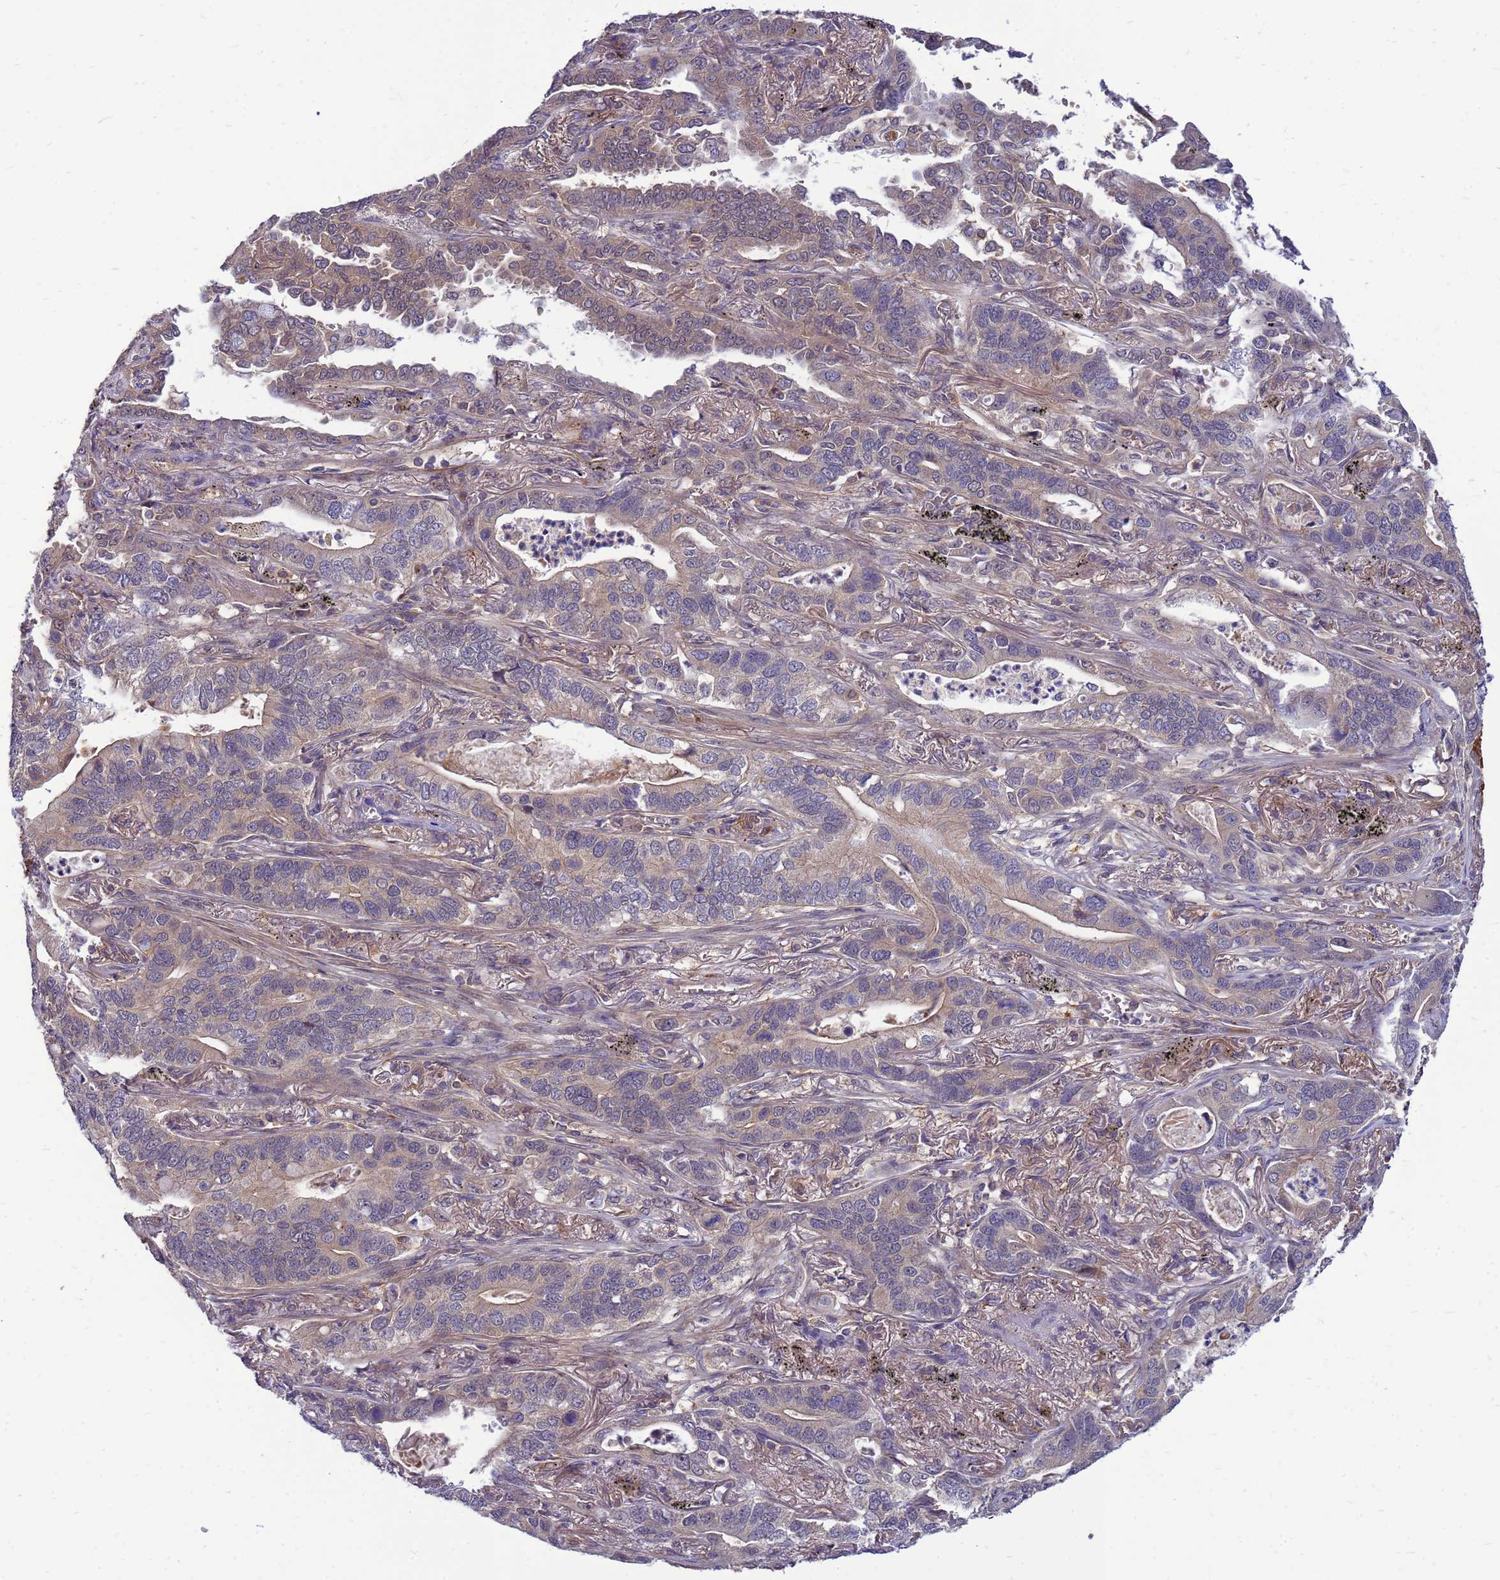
{"staining": {"intensity": "weak", "quantity": "25%-75%", "location": "cytoplasmic/membranous"}, "tissue": "lung cancer", "cell_type": "Tumor cells", "image_type": "cancer", "snomed": [{"axis": "morphology", "description": "Adenocarcinoma, NOS"}, {"axis": "topography", "description": "Lung"}], "caption": "Lung cancer stained for a protein exhibits weak cytoplasmic/membranous positivity in tumor cells.", "gene": "ENOPH1", "patient": {"sex": "male", "age": 67}}